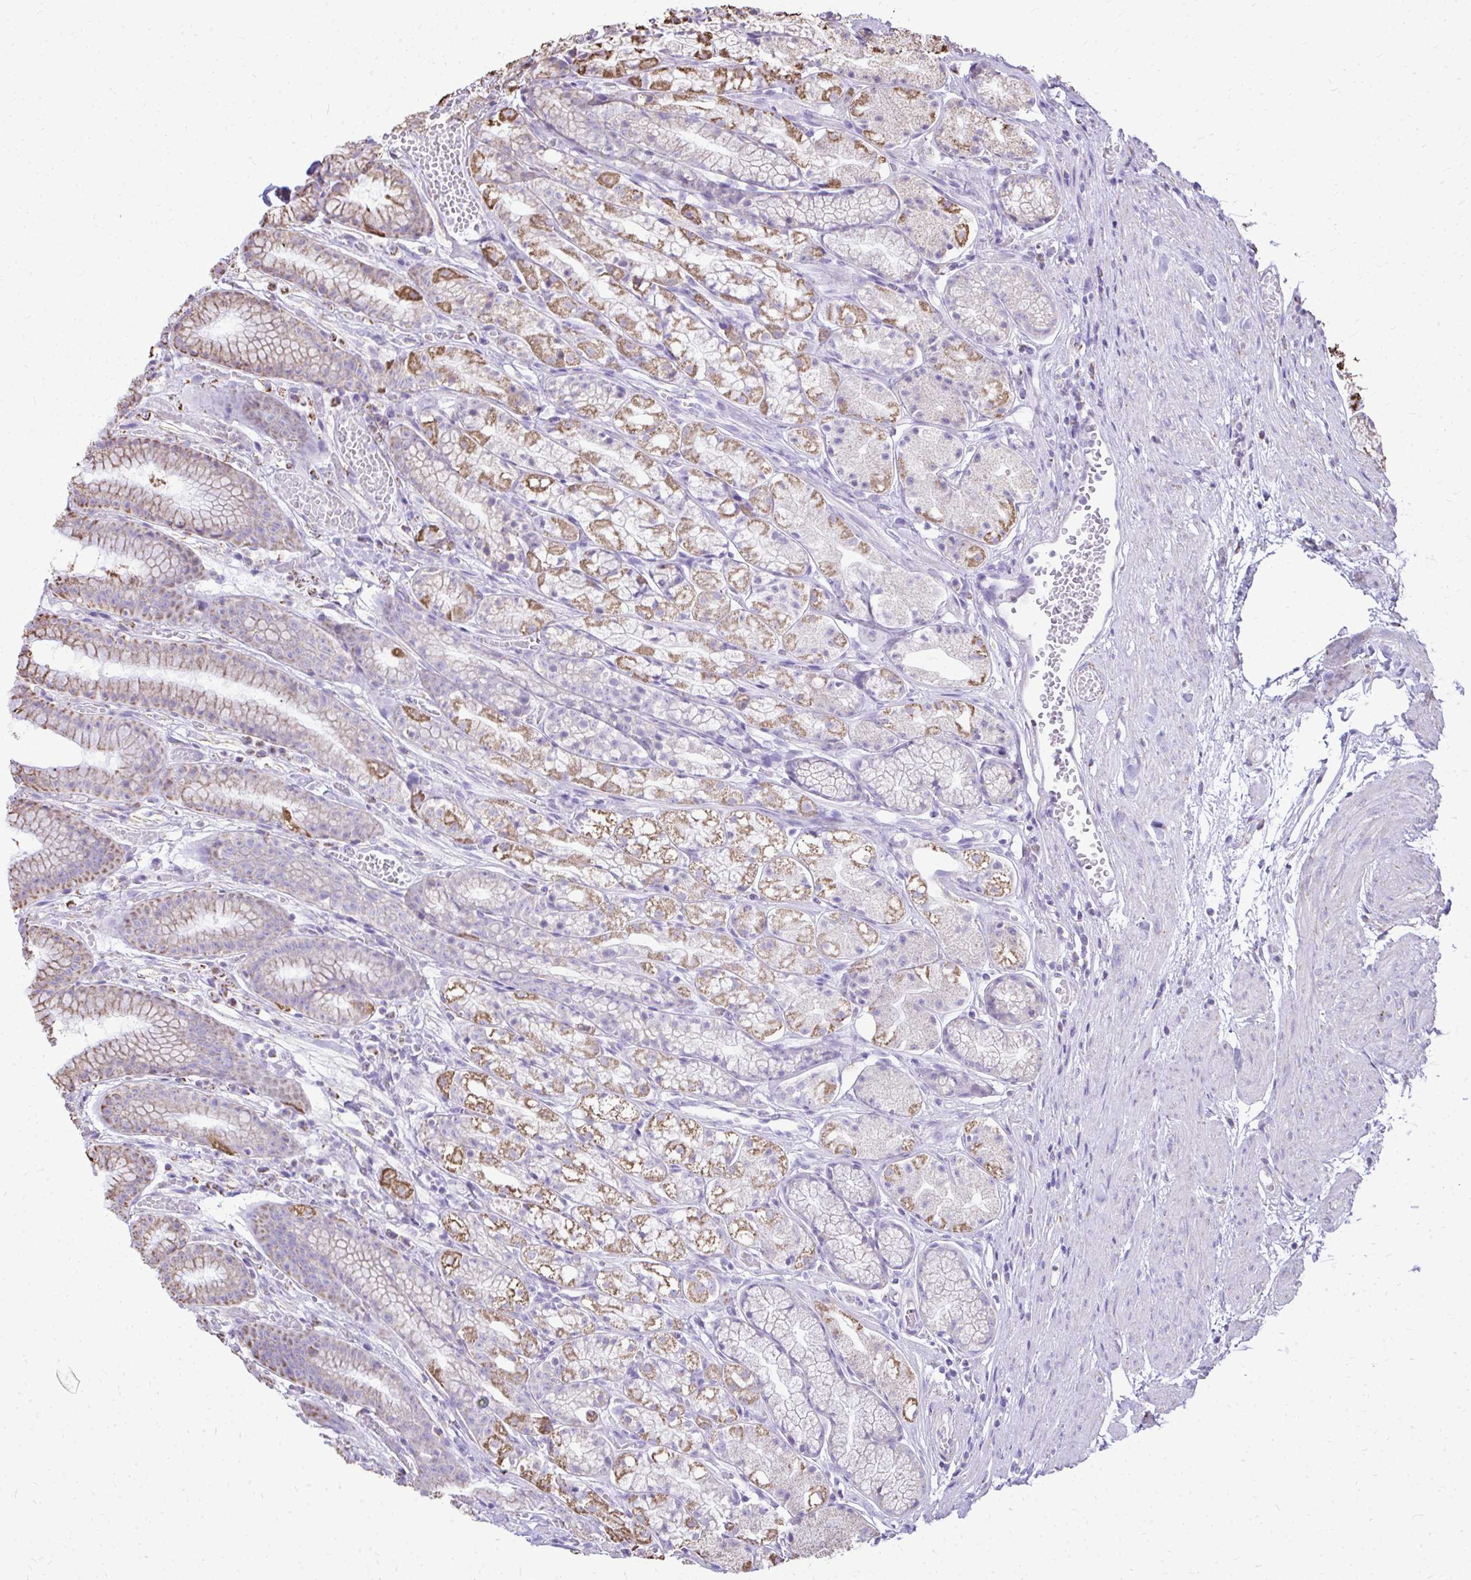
{"staining": {"intensity": "moderate", "quantity": "25%-75%", "location": "cytoplasmic/membranous"}, "tissue": "stomach", "cell_type": "Glandular cells", "image_type": "normal", "snomed": [{"axis": "morphology", "description": "Normal tissue, NOS"}, {"axis": "topography", "description": "Smooth muscle"}, {"axis": "topography", "description": "Stomach"}], "caption": "Moderate cytoplasmic/membranous protein expression is appreciated in approximately 25%-75% of glandular cells in stomach. The staining was performed using DAB (3,3'-diaminobenzidine) to visualize the protein expression in brown, while the nuclei were stained in blue with hematoxylin (Magnification: 20x).", "gene": "MPZL2", "patient": {"sex": "male", "age": 70}}